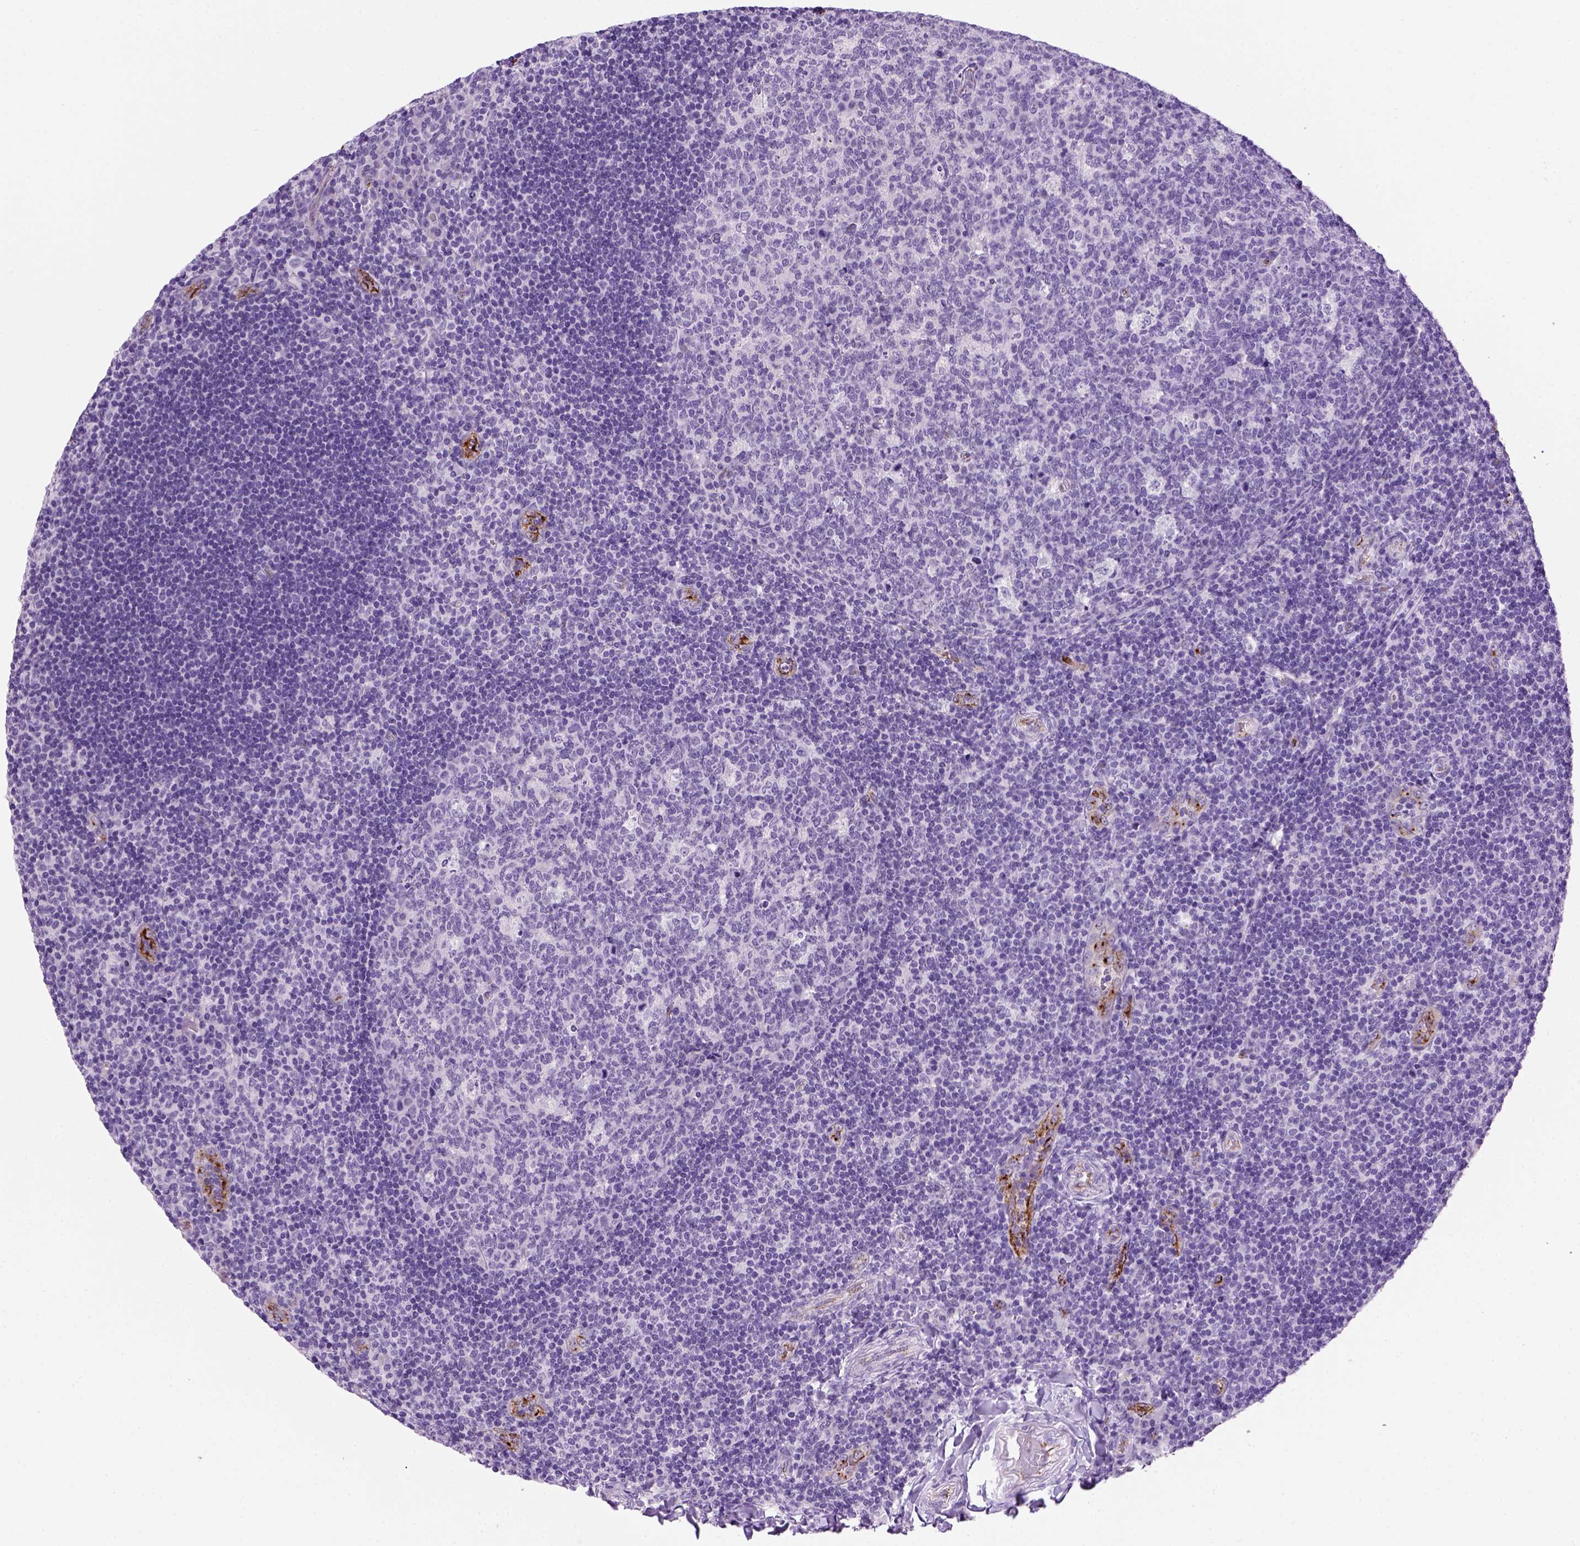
{"staining": {"intensity": "negative", "quantity": "none", "location": "none"}, "tissue": "tonsil", "cell_type": "Germinal center cells", "image_type": "normal", "snomed": [{"axis": "morphology", "description": "Normal tissue, NOS"}, {"axis": "topography", "description": "Tonsil"}], "caption": "Germinal center cells are negative for protein expression in benign human tonsil. Brightfield microscopy of immunohistochemistry (IHC) stained with DAB (brown) and hematoxylin (blue), captured at high magnification.", "gene": "VWF", "patient": {"sex": "male", "age": 17}}